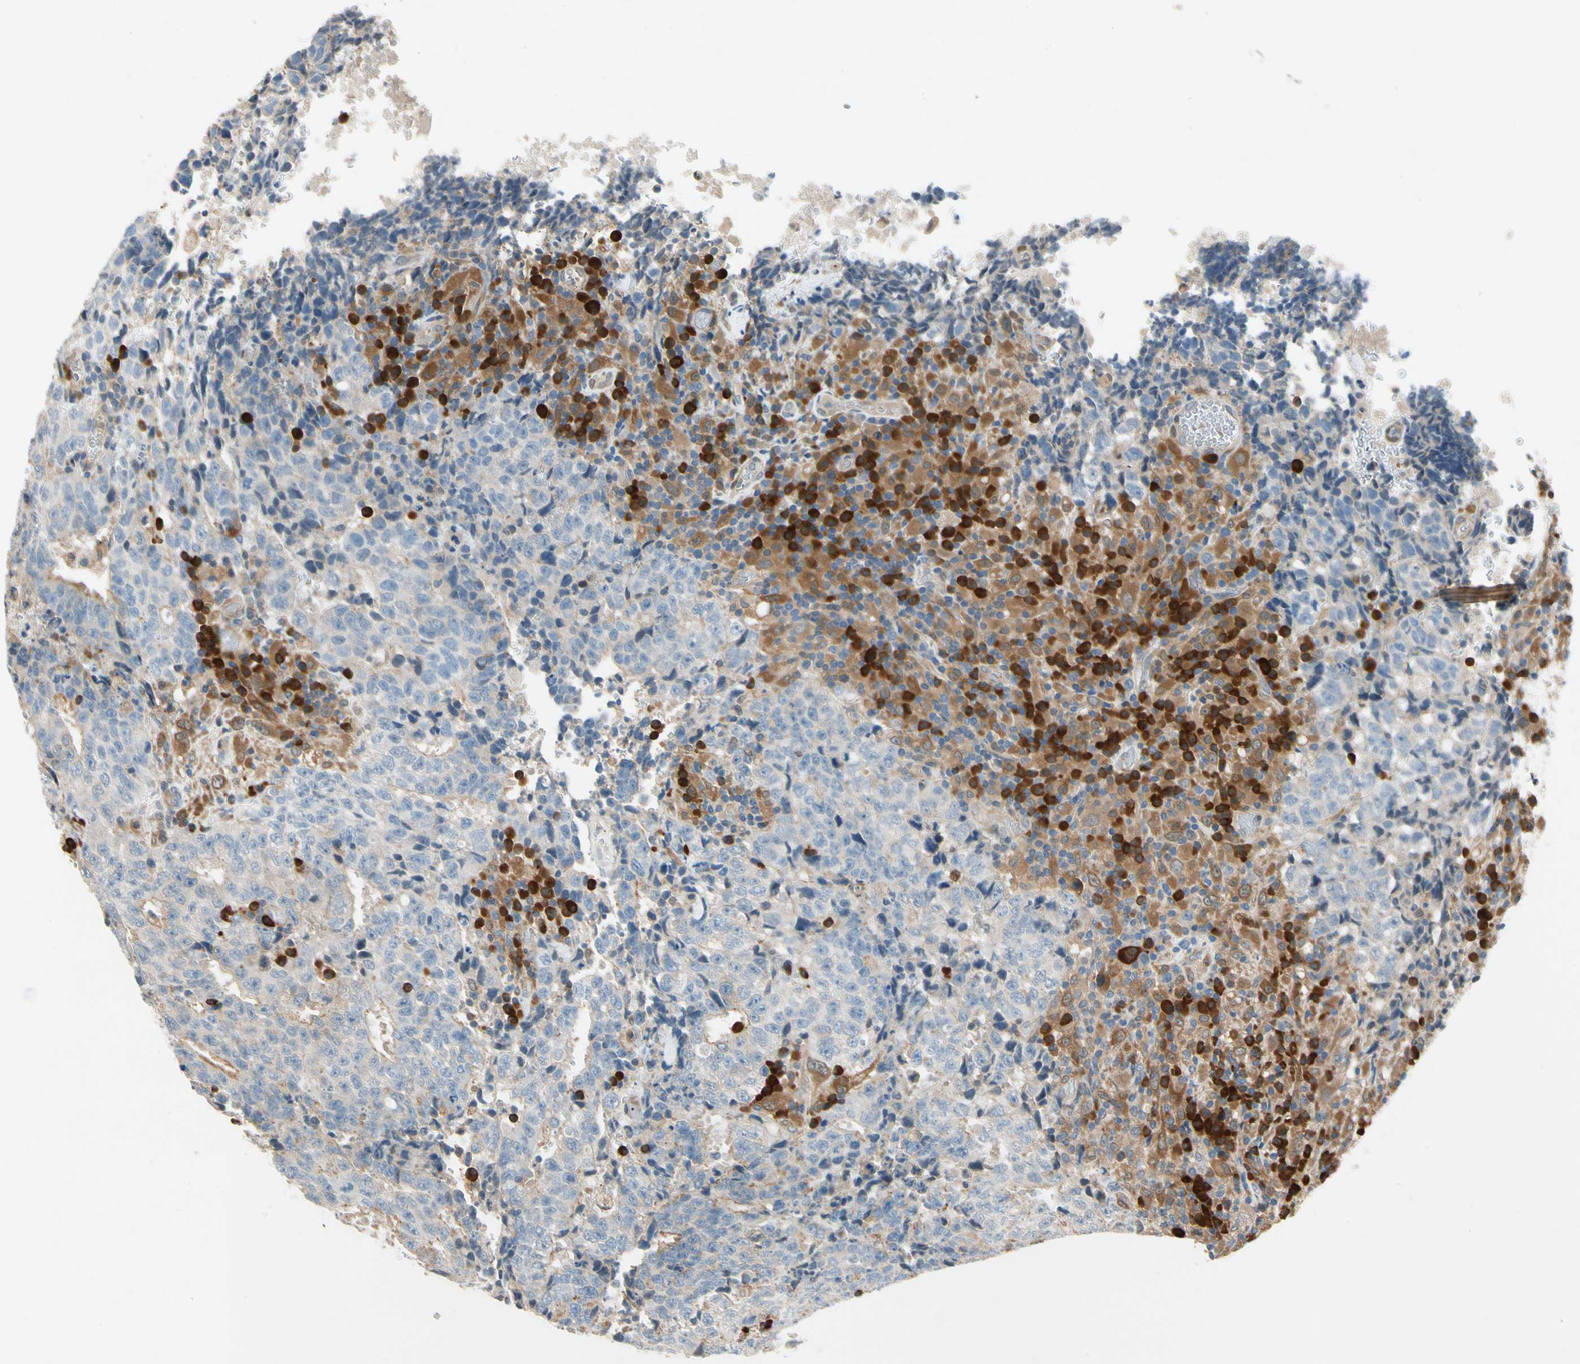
{"staining": {"intensity": "weak", "quantity": ">75%", "location": "cytoplasmic/membranous"}, "tissue": "testis cancer", "cell_type": "Tumor cells", "image_type": "cancer", "snomed": [{"axis": "morphology", "description": "Necrosis, NOS"}, {"axis": "morphology", "description": "Carcinoma, Embryonal, NOS"}, {"axis": "topography", "description": "Testis"}], "caption": "Brown immunohistochemical staining in embryonal carcinoma (testis) displays weak cytoplasmic/membranous staining in about >75% of tumor cells. (Stains: DAB in brown, nuclei in blue, Microscopy: brightfield microscopy at high magnification).", "gene": "WIPI1", "patient": {"sex": "male", "age": 19}}